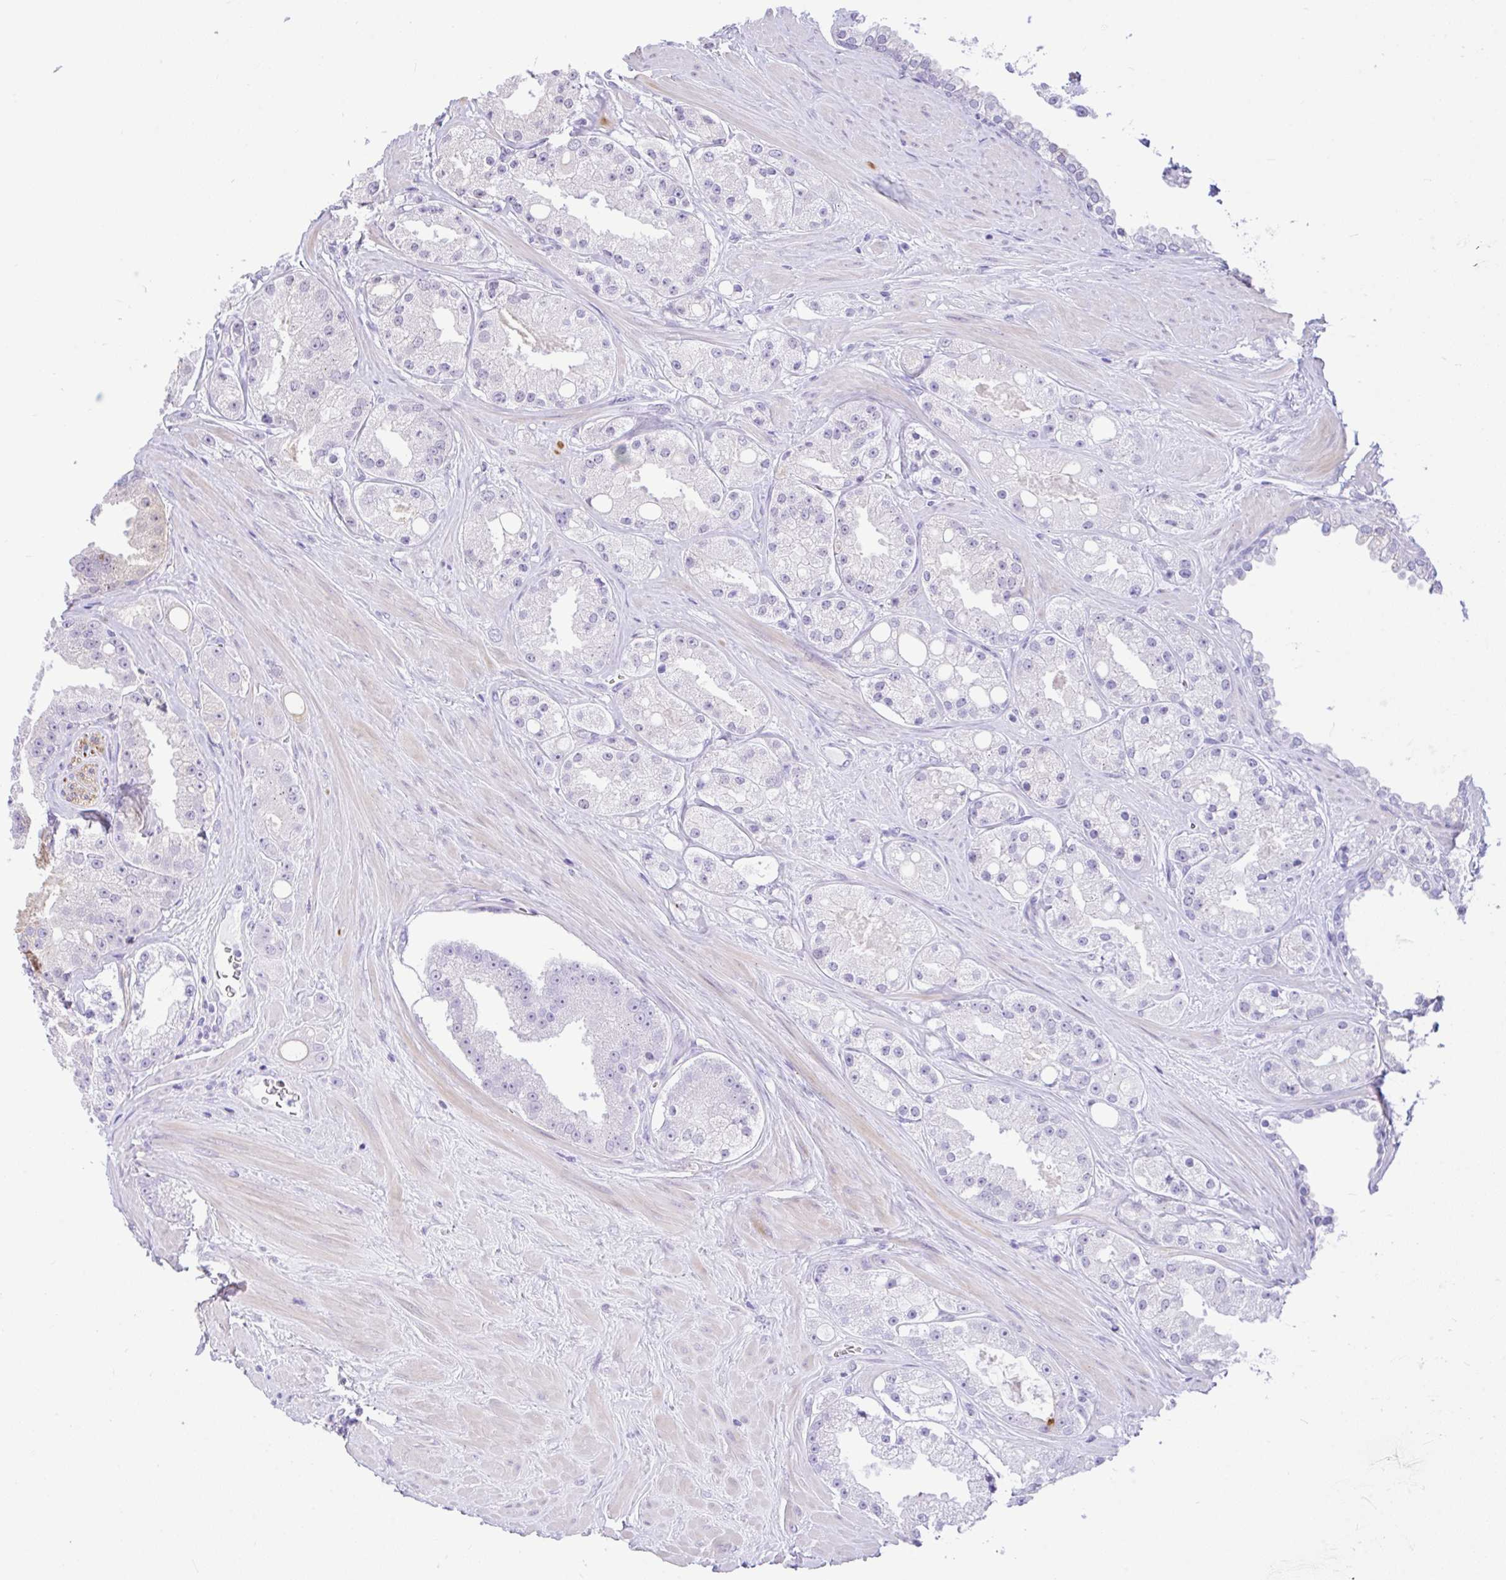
{"staining": {"intensity": "negative", "quantity": "none", "location": "none"}, "tissue": "prostate cancer", "cell_type": "Tumor cells", "image_type": "cancer", "snomed": [{"axis": "morphology", "description": "Adenocarcinoma, High grade"}, {"axis": "topography", "description": "Prostate"}], "caption": "The micrograph demonstrates no significant expression in tumor cells of prostate cancer.", "gene": "REEP1", "patient": {"sex": "male", "age": 66}}